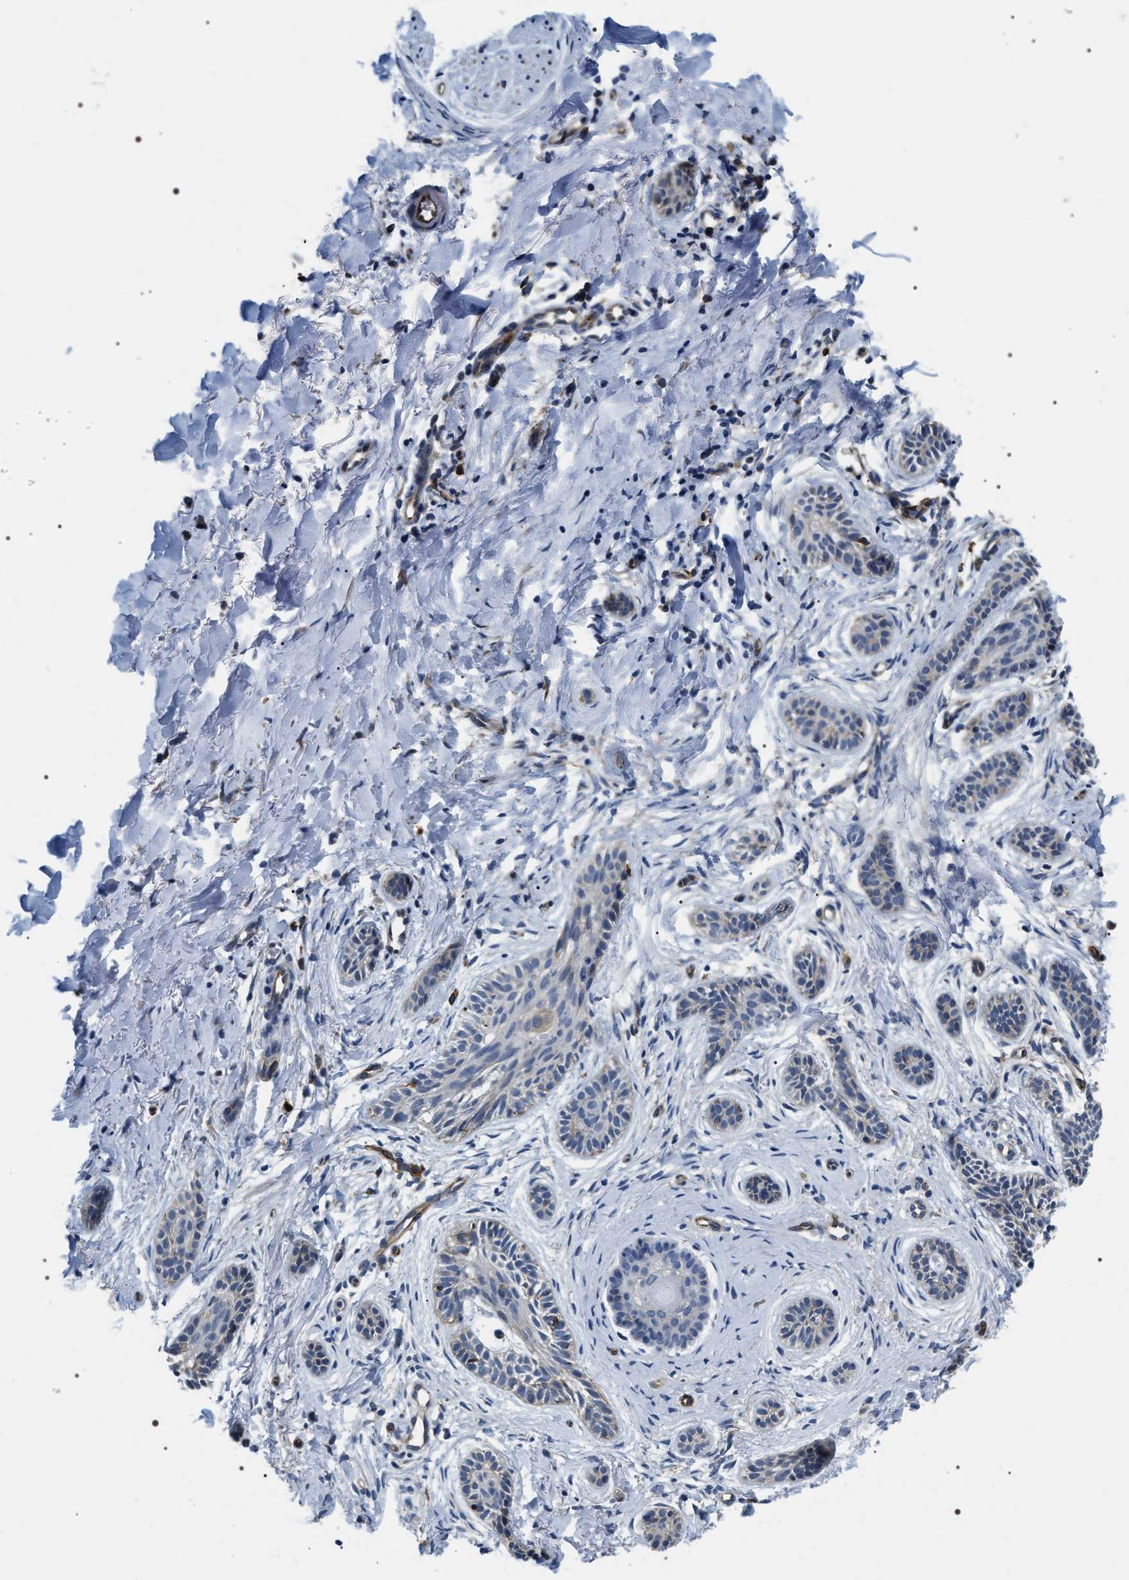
{"staining": {"intensity": "negative", "quantity": "none", "location": "none"}, "tissue": "skin cancer", "cell_type": "Tumor cells", "image_type": "cancer", "snomed": [{"axis": "morphology", "description": "Normal tissue, NOS"}, {"axis": "morphology", "description": "Basal cell carcinoma"}, {"axis": "topography", "description": "Skin"}], "caption": "Skin cancer (basal cell carcinoma) was stained to show a protein in brown. There is no significant expression in tumor cells.", "gene": "PKD1L1", "patient": {"sex": "male", "age": 63}}